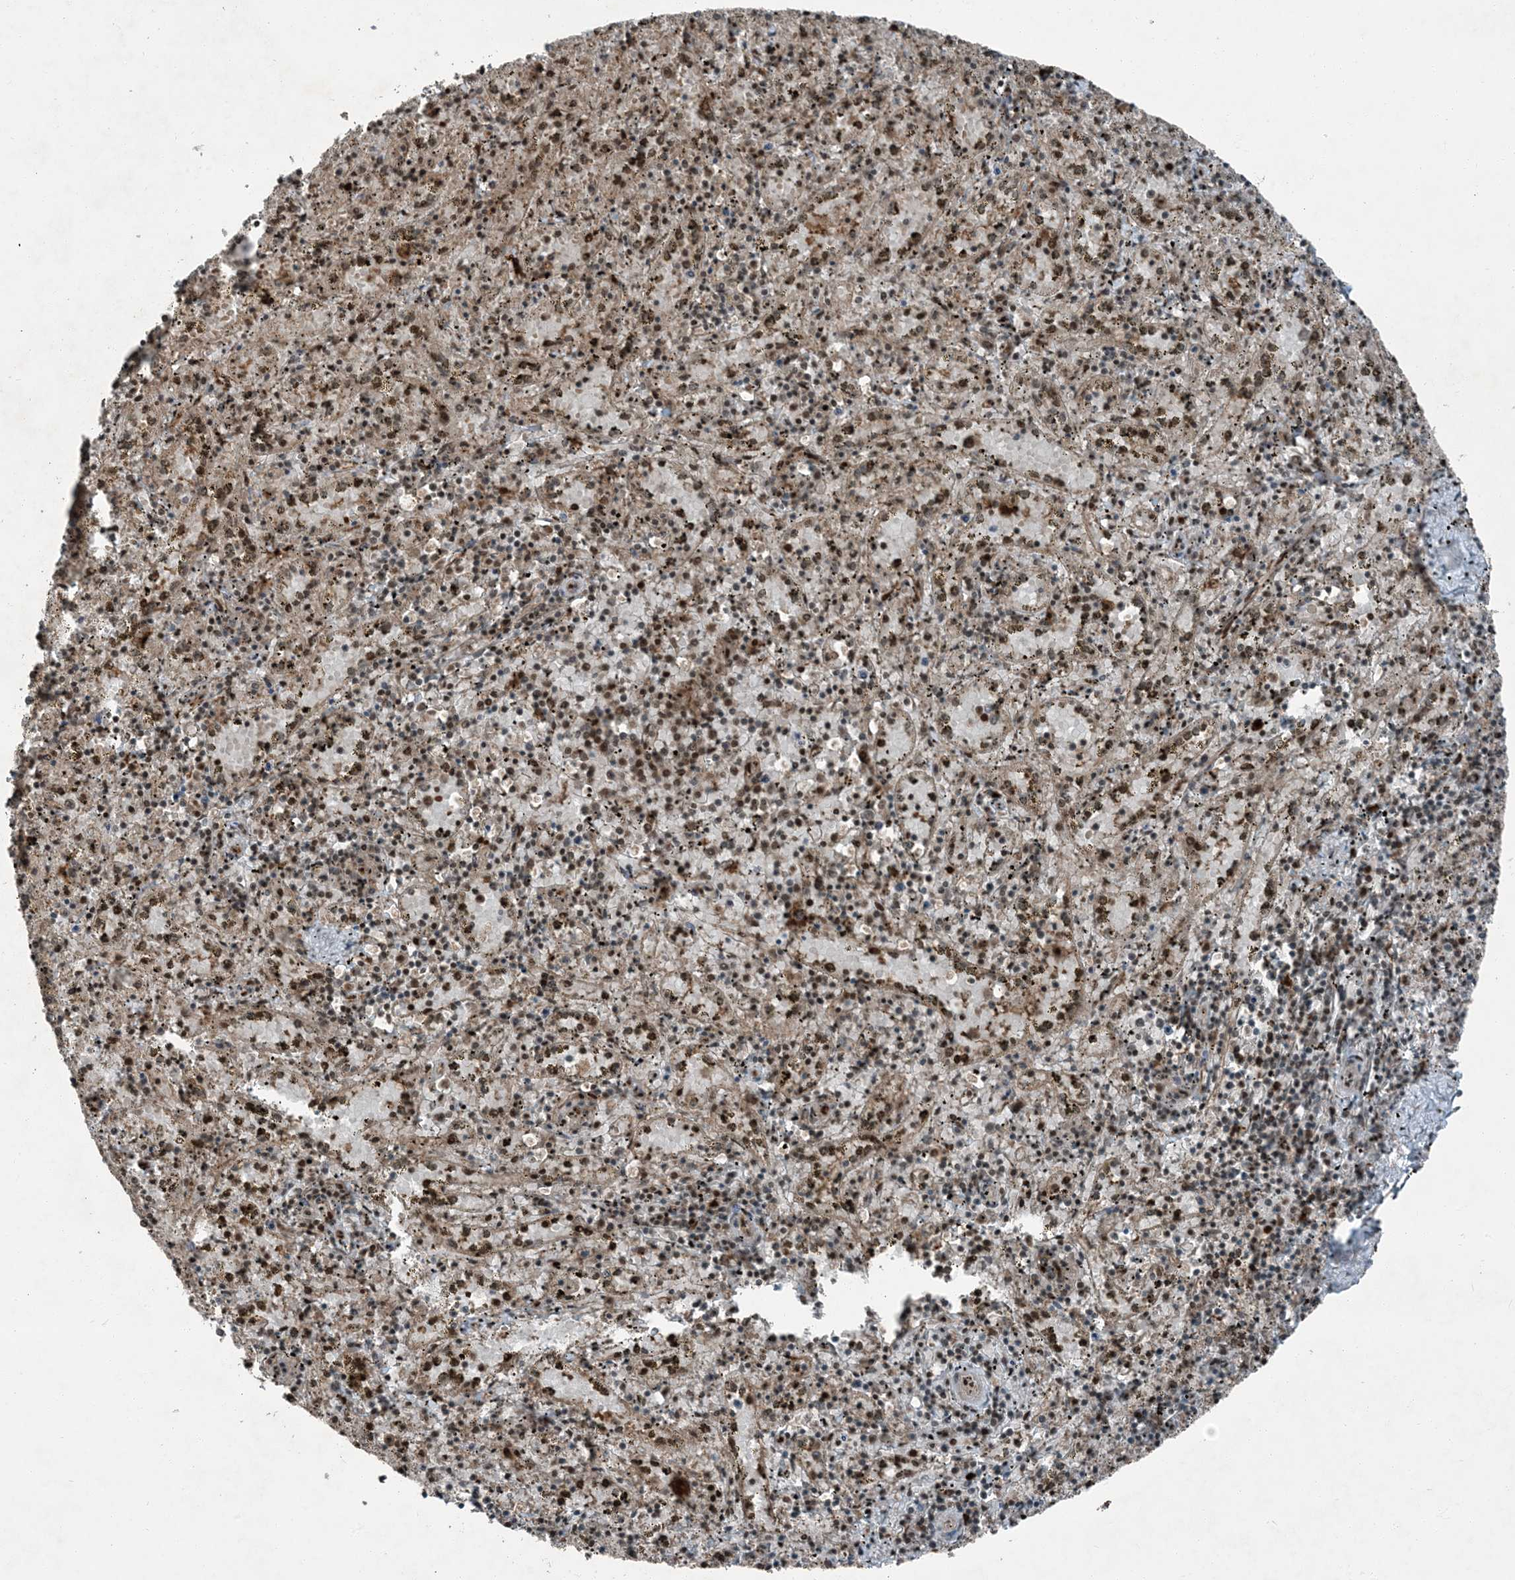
{"staining": {"intensity": "moderate", "quantity": "25%-75%", "location": "nuclear"}, "tissue": "spleen", "cell_type": "Cells in red pulp", "image_type": "normal", "snomed": [{"axis": "morphology", "description": "Normal tissue, NOS"}, {"axis": "topography", "description": "Spleen"}], "caption": "Immunohistochemical staining of normal human spleen demonstrates 25%-75% levels of moderate nuclear protein staining in about 25%-75% of cells in red pulp. The staining was performed using DAB (3,3'-diaminobenzidine) to visualize the protein expression in brown, while the nuclei were stained in blue with hematoxylin (Magnification: 20x).", "gene": "TRAPPC12", "patient": {"sex": "male", "age": 11}}